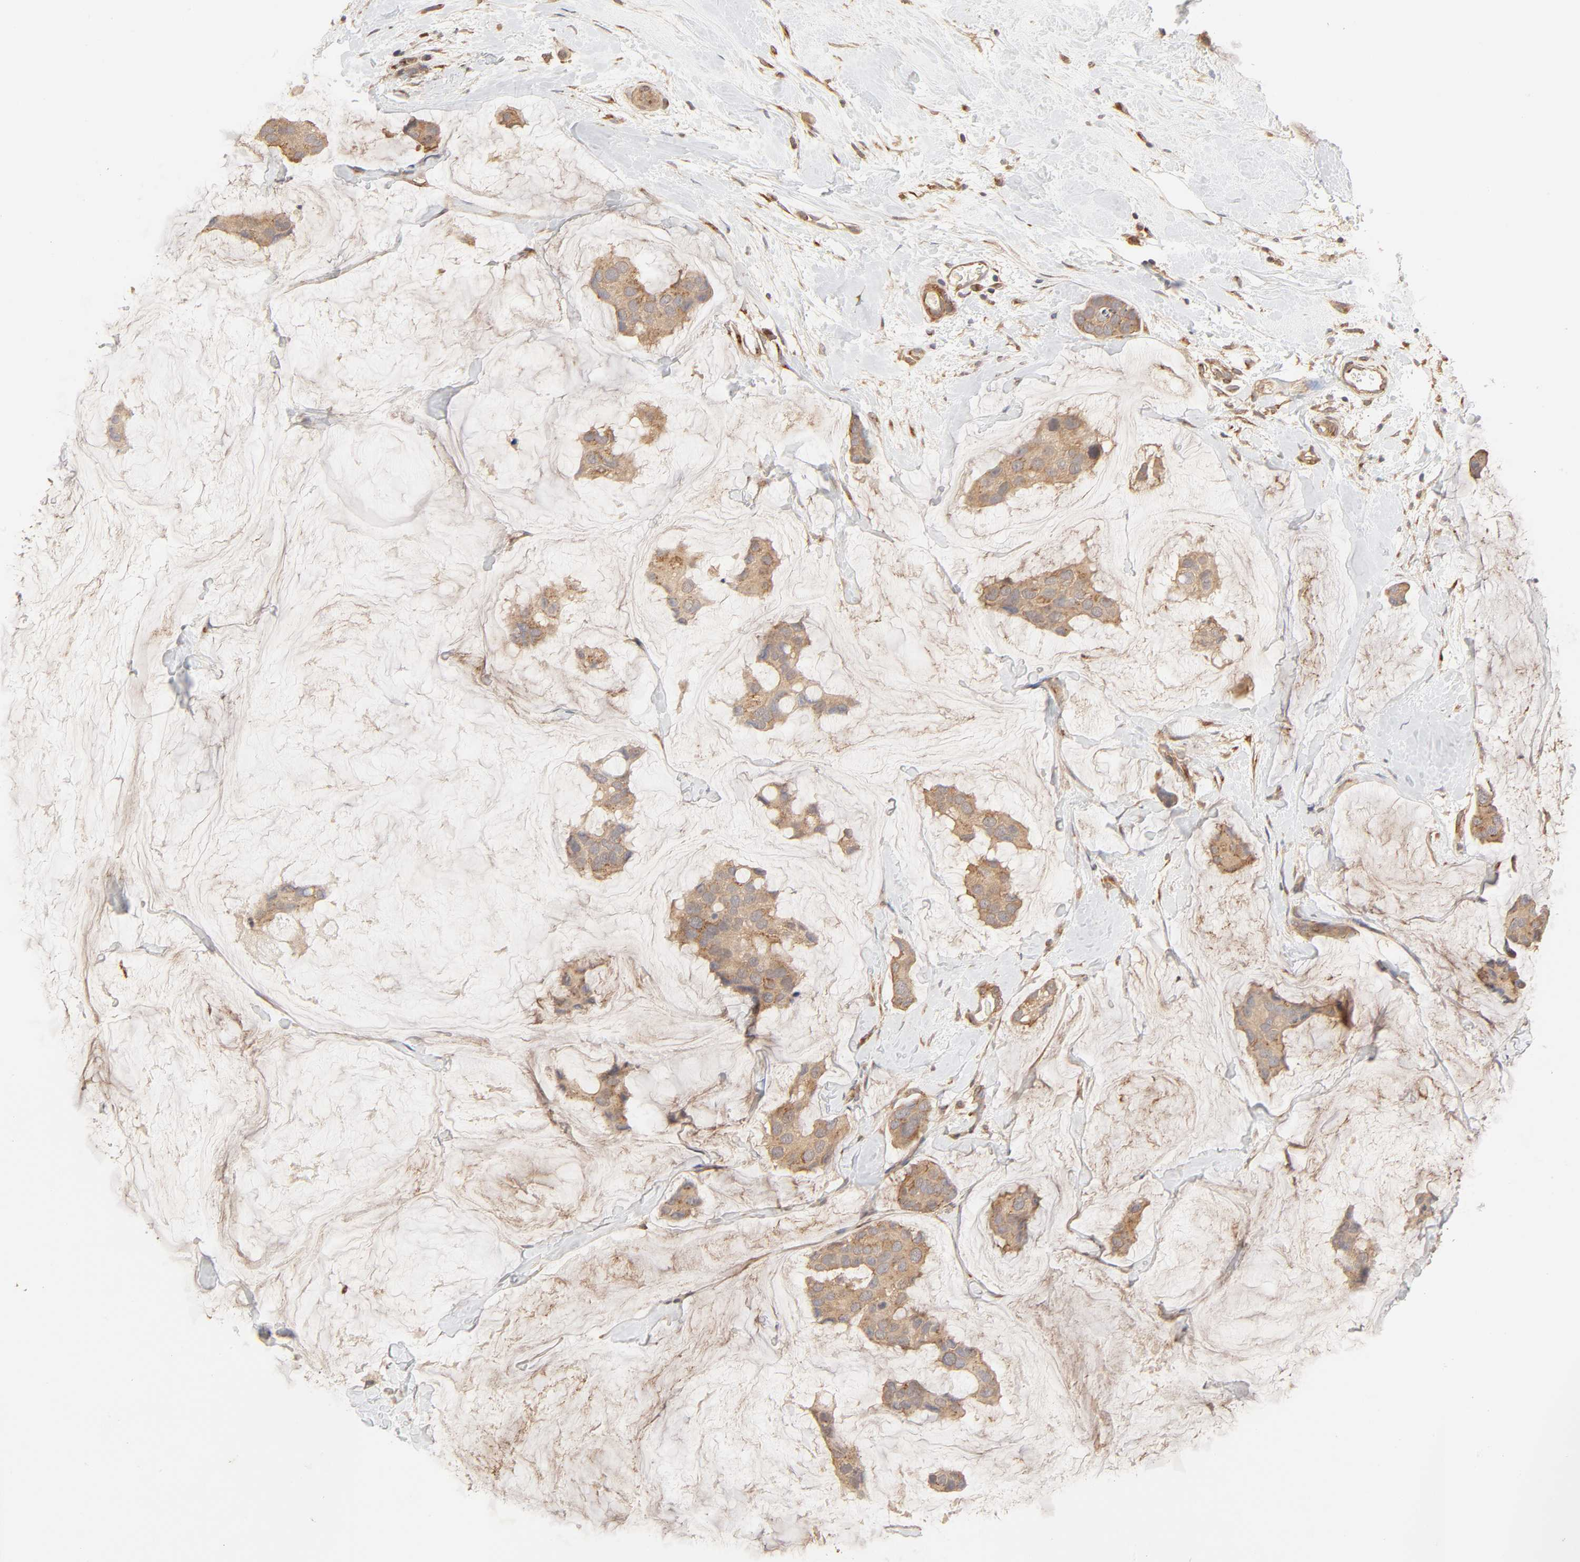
{"staining": {"intensity": "moderate", "quantity": ">75%", "location": "cytoplasmic/membranous"}, "tissue": "breast cancer", "cell_type": "Tumor cells", "image_type": "cancer", "snomed": [{"axis": "morphology", "description": "Normal tissue, NOS"}, {"axis": "morphology", "description": "Duct carcinoma"}, {"axis": "topography", "description": "Breast"}], "caption": "The photomicrograph shows a brown stain indicating the presence of a protein in the cytoplasmic/membranous of tumor cells in intraductal carcinoma (breast).", "gene": "EPS8", "patient": {"sex": "female", "age": 50}}